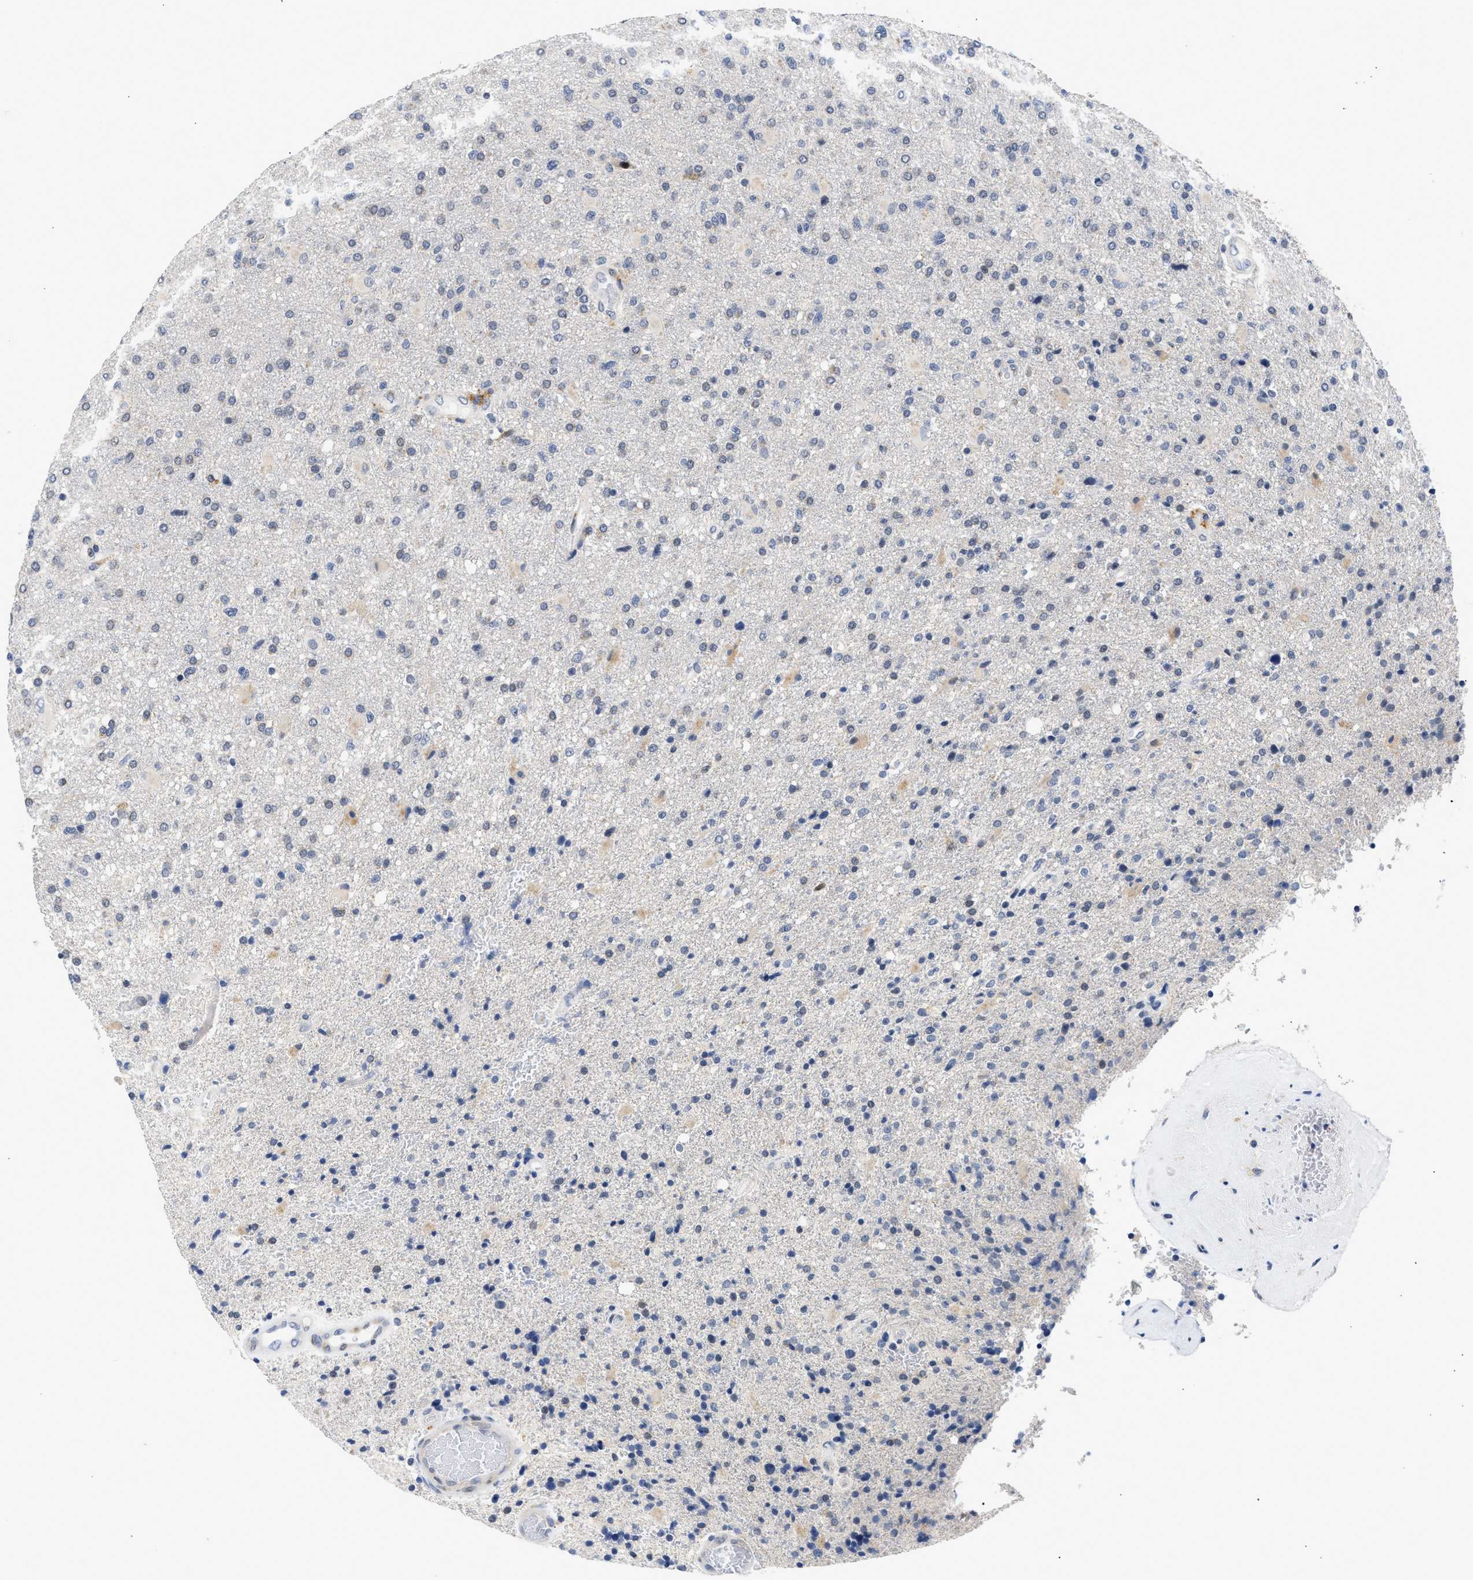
{"staining": {"intensity": "negative", "quantity": "none", "location": "none"}, "tissue": "glioma", "cell_type": "Tumor cells", "image_type": "cancer", "snomed": [{"axis": "morphology", "description": "Glioma, malignant, High grade"}, {"axis": "topography", "description": "Brain"}], "caption": "Tumor cells show no significant positivity in malignant glioma (high-grade).", "gene": "PPM1L", "patient": {"sex": "male", "age": 72}}